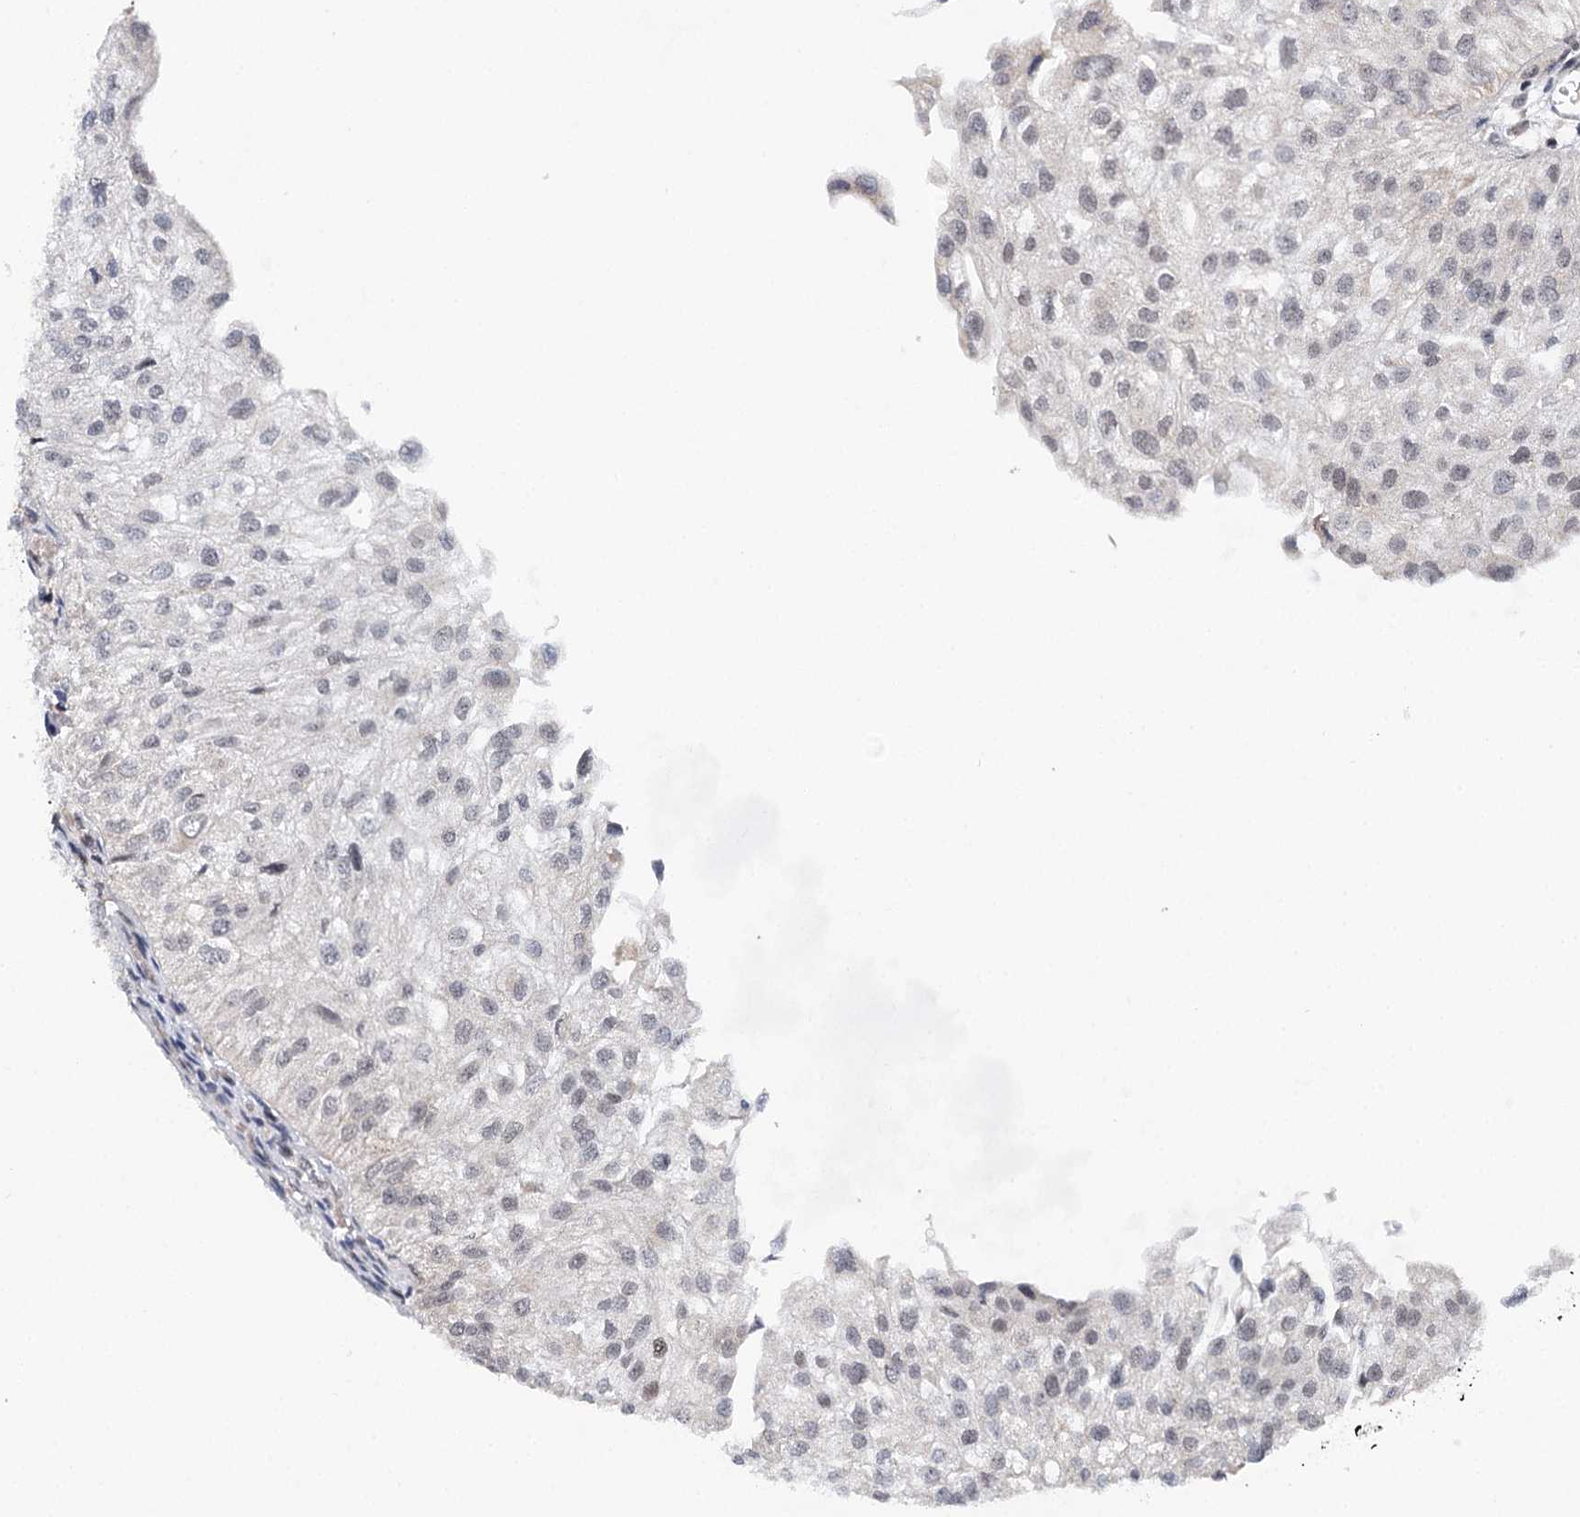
{"staining": {"intensity": "weak", "quantity": "<25%", "location": "nuclear"}, "tissue": "urothelial cancer", "cell_type": "Tumor cells", "image_type": "cancer", "snomed": [{"axis": "morphology", "description": "Urothelial carcinoma, Low grade"}, {"axis": "topography", "description": "Urinary bladder"}], "caption": "The IHC micrograph has no significant positivity in tumor cells of low-grade urothelial carcinoma tissue. (Brightfield microscopy of DAB (3,3'-diaminobenzidine) immunohistochemistry at high magnification).", "gene": "BUD13", "patient": {"sex": "female", "age": 89}}